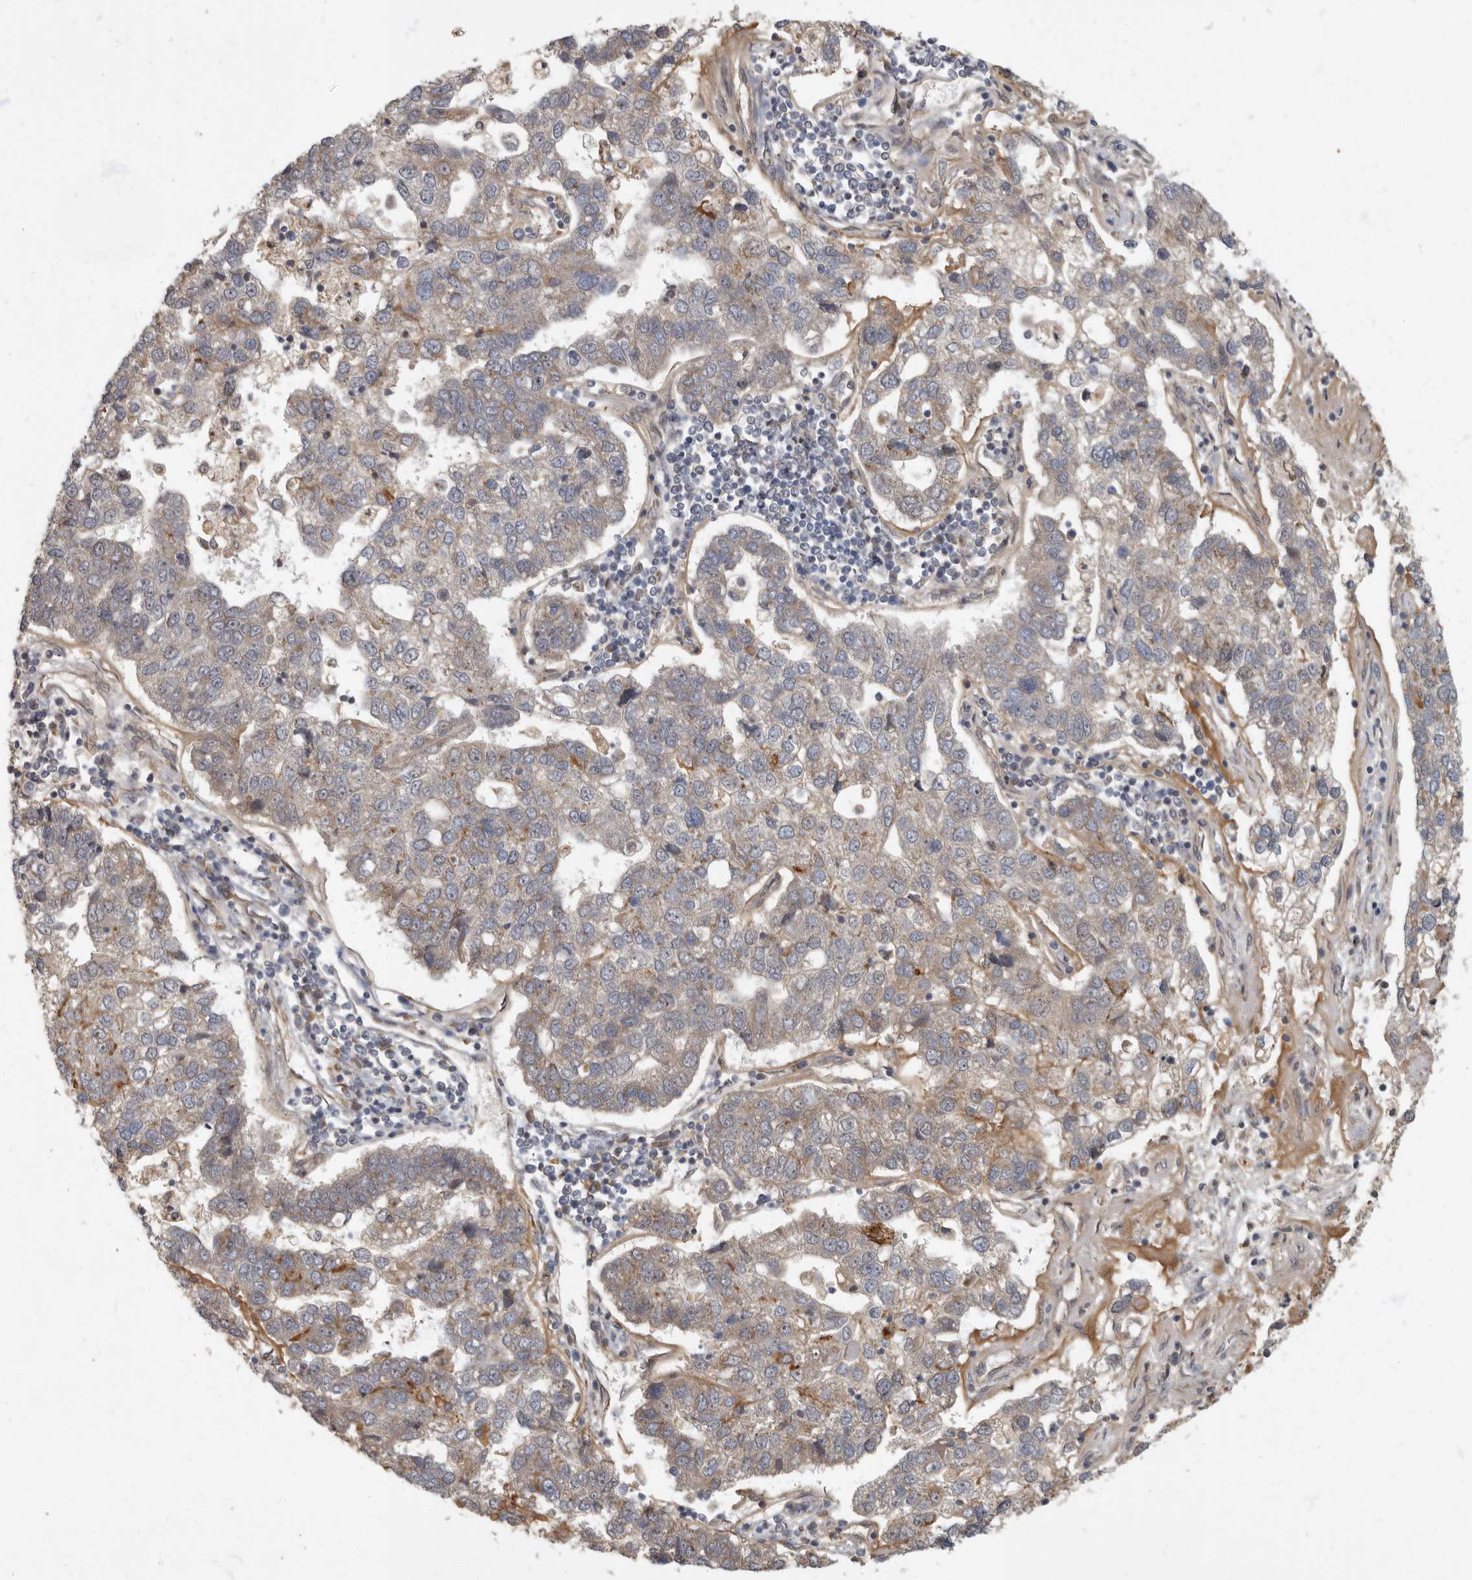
{"staining": {"intensity": "weak", "quantity": "<25%", "location": "cytoplasmic/membranous"}, "tissue": "pancreatic cancer", "cell_type": "Tumor cells", "image_type": "cancer", "snomed": [{"axis": "morphology", "description": "Adenocarcinoma, NOS"}, {"axis": "topography", "description": "Pancreas"}], "caption": "An immunohistochemistry image of pancreatic cancer (adenocarcinoma) is shown. There is no staining in tumor cells of pancreatic cancer (adenocarcinoma).", "gene": "IQCK", "patient": {"sex": "female", "age": 61}}